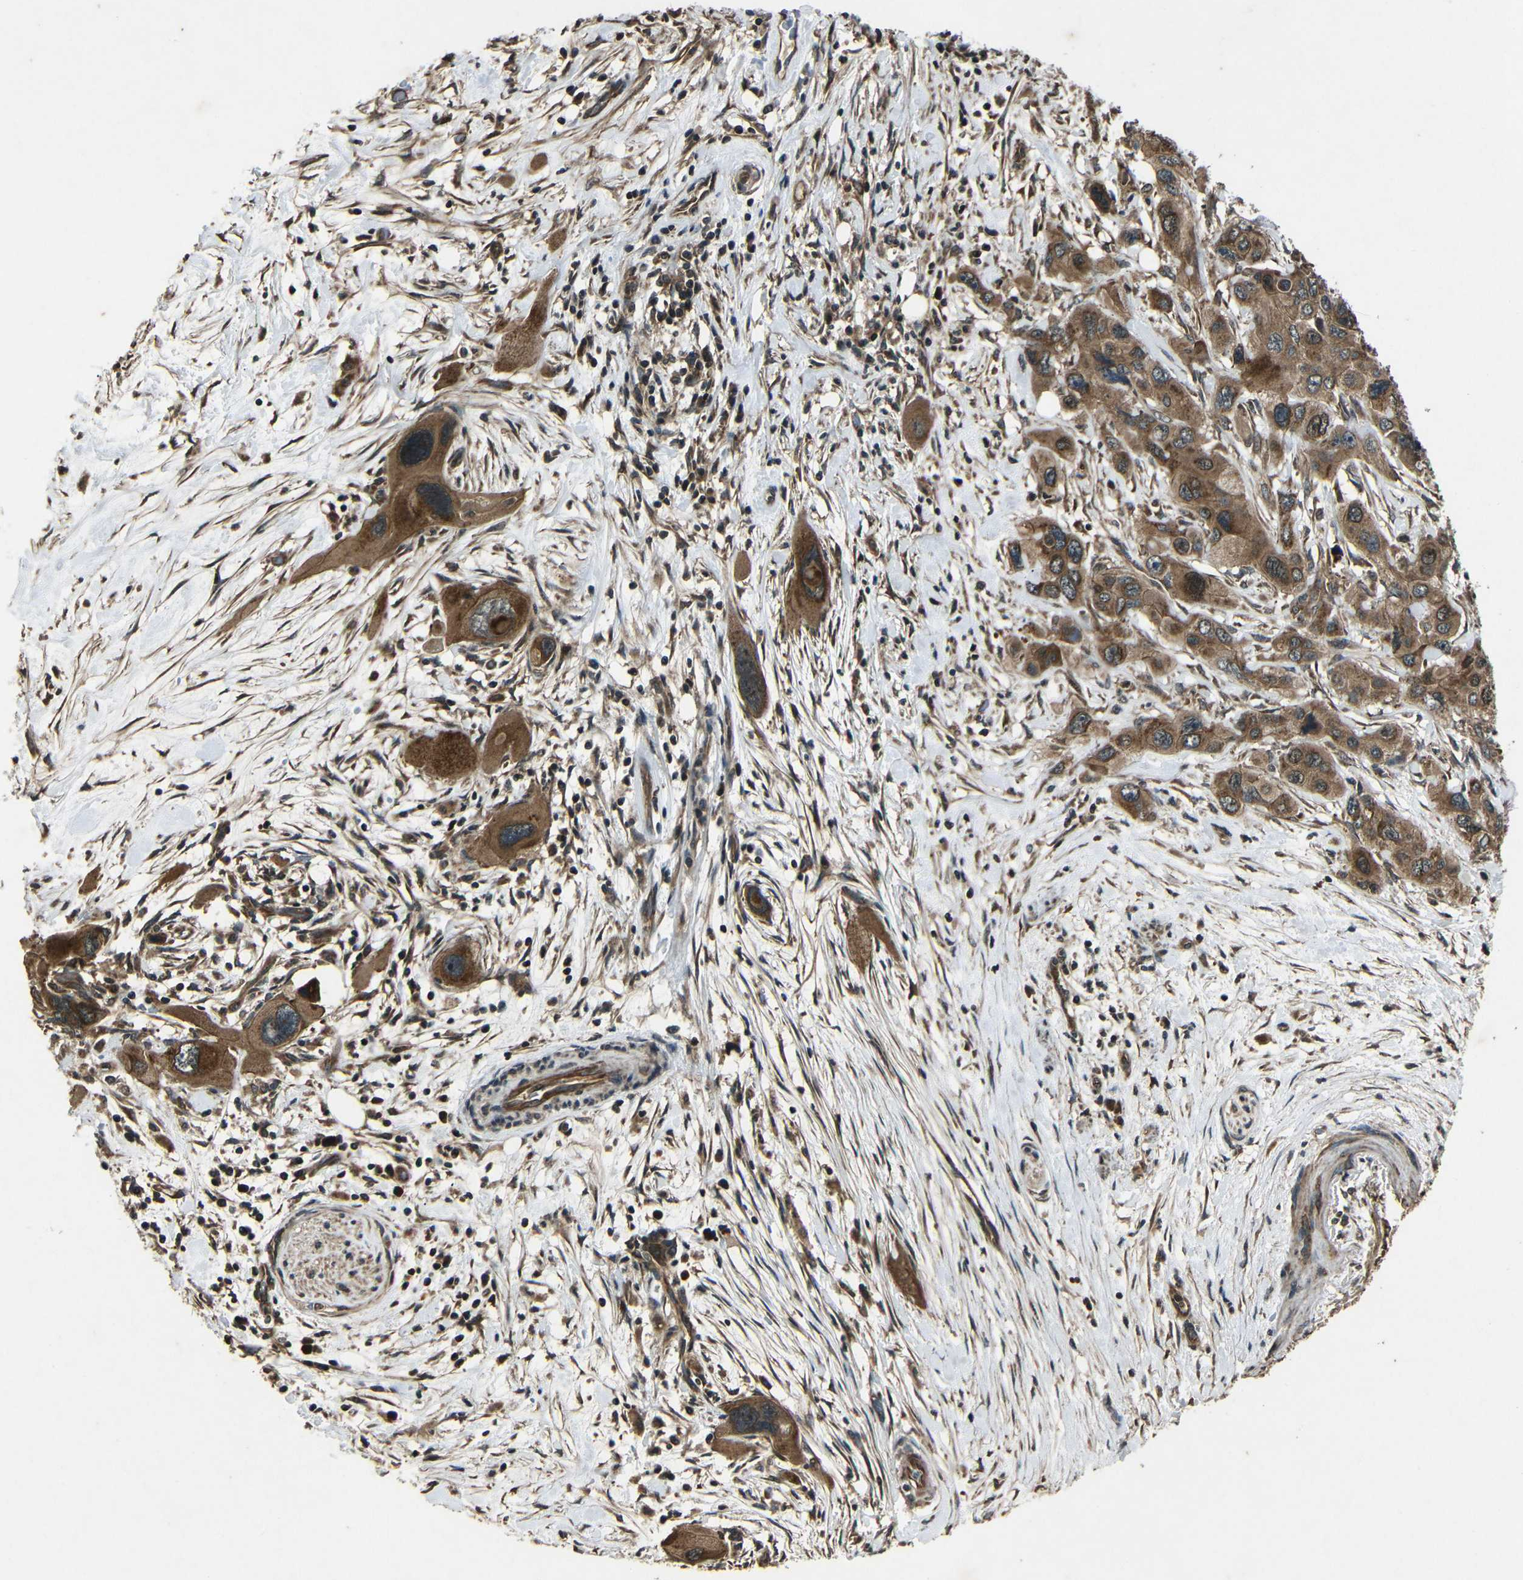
{"staining": {"intensity": "moderate", "quantity": ">75%", "location": "cytoplasmic/membranous,nuclear"}, "tissue": "pancreatic cancer", "cell_type": "Tumor cells", "image_type": "cancer", "snomed": [{"axis": "morphology", "description": "Adenocarcinoma, NOS"}, {"axis": "topography", "description": "Pancreas"}], "caption": "The micrograph exhibits staining of pancreatic cancer, revealing moderate cytoplasmic/membranous and nuclear protein staining (brown color) within tumor cells.", "gene": "PLK2", "patient": {"sex": "male", "age": 73}}